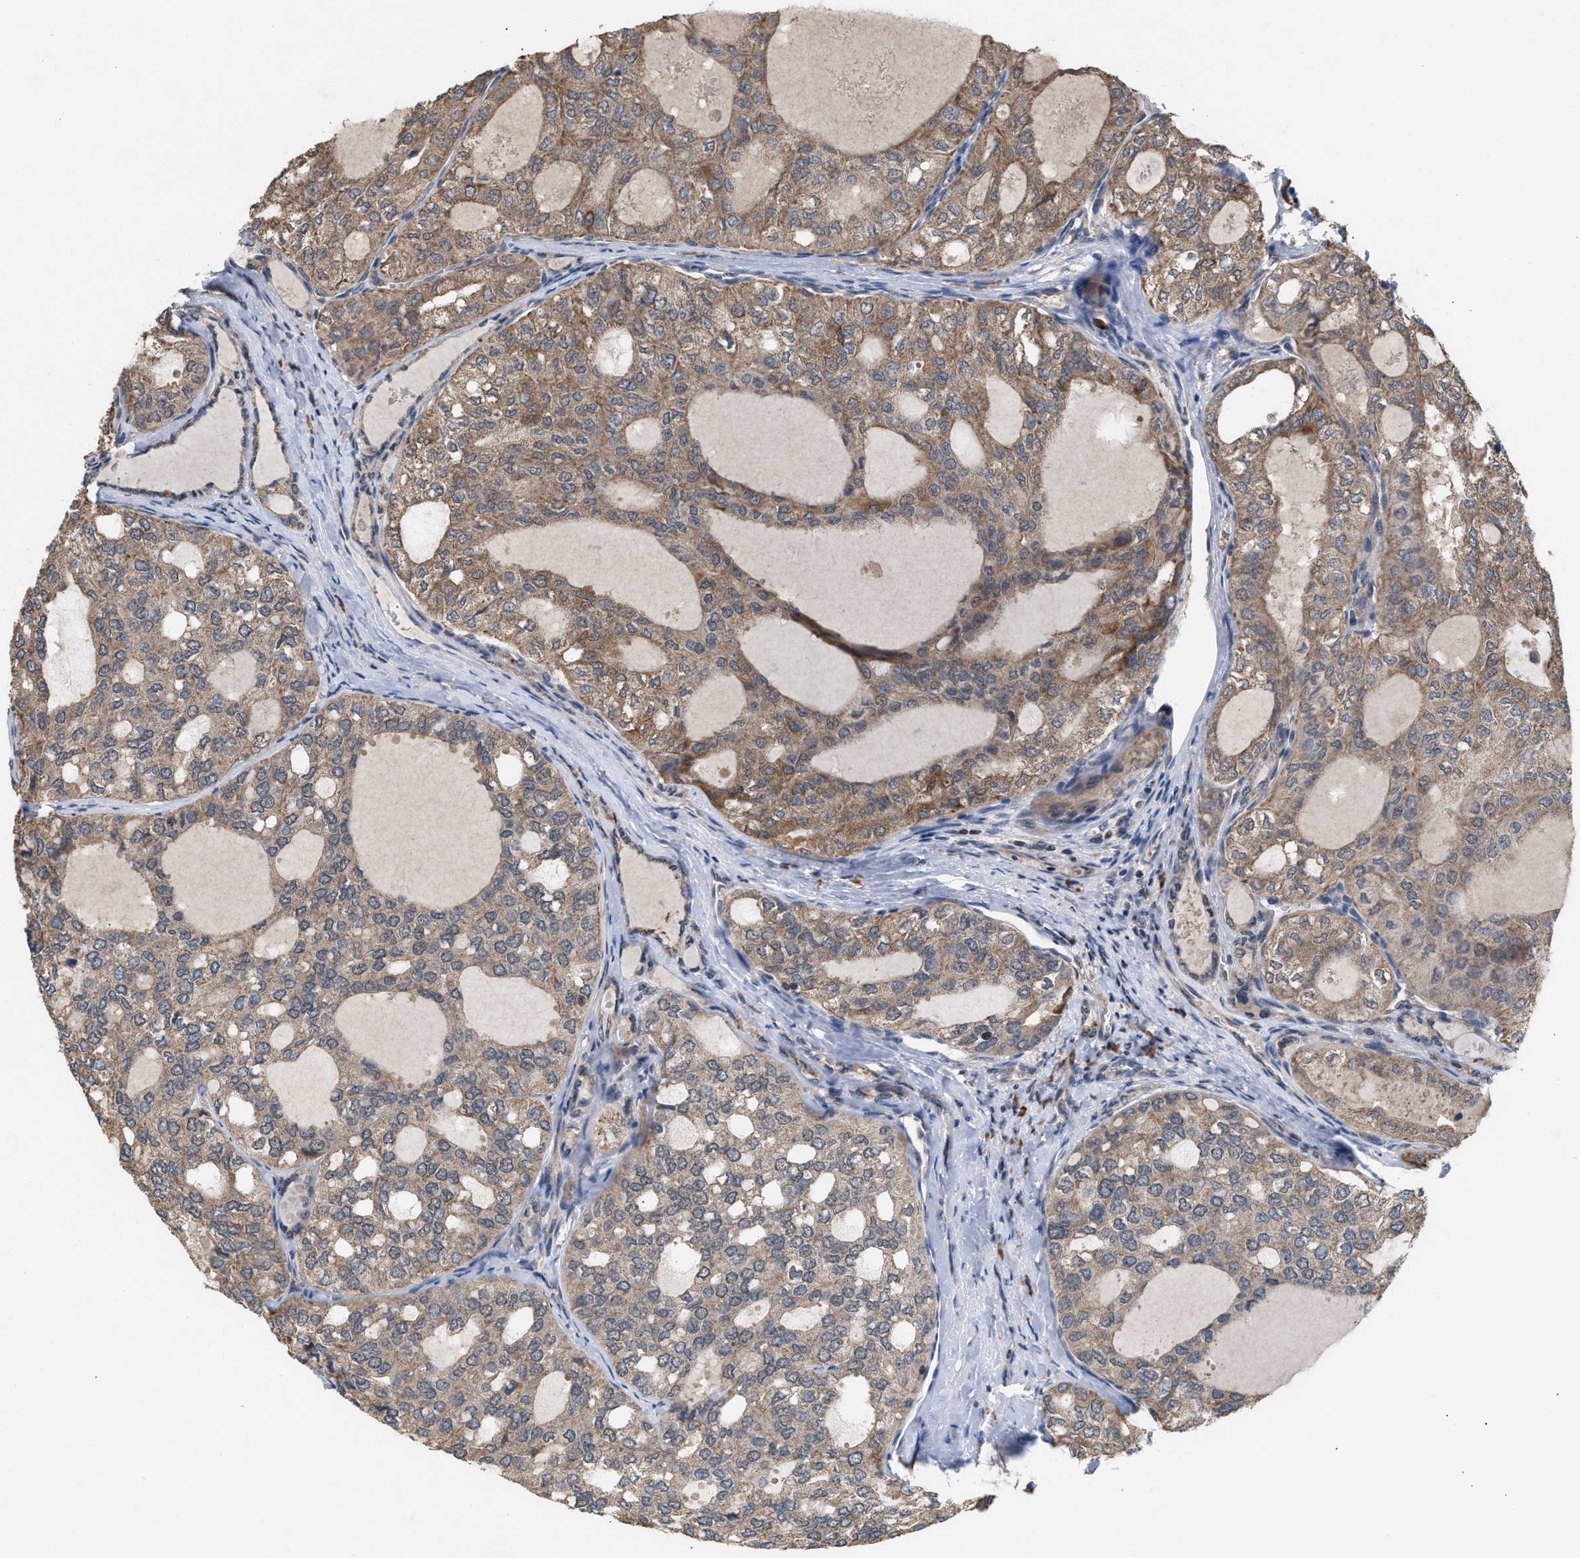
{"staining": {"intensity": "moderate", "quantity": ">75%", "location": "cytoplasmic/membranous"}, "tissue": "thyroid cancer", "cell_type": "Tumor cells", "image_type": "cancer", "snomed": [{"axis": "morphology", "description": "Follicular adenoma carcinoma, NOS"}, {"axis": "topography", "description": "Thyroid gland"}], "caption": "This photomicrograph demonstrates thyroid follicular adenoma carcinoma stained with immunohistochemistry (IHC) to label a protein in brown. The cytoplasmic/membranous of tumor cells show moderate positivity for the protein. Nuclei are counter-stained blue.", "gene": "C9orf78", "patient": {"sex": "male", "age": 75}}